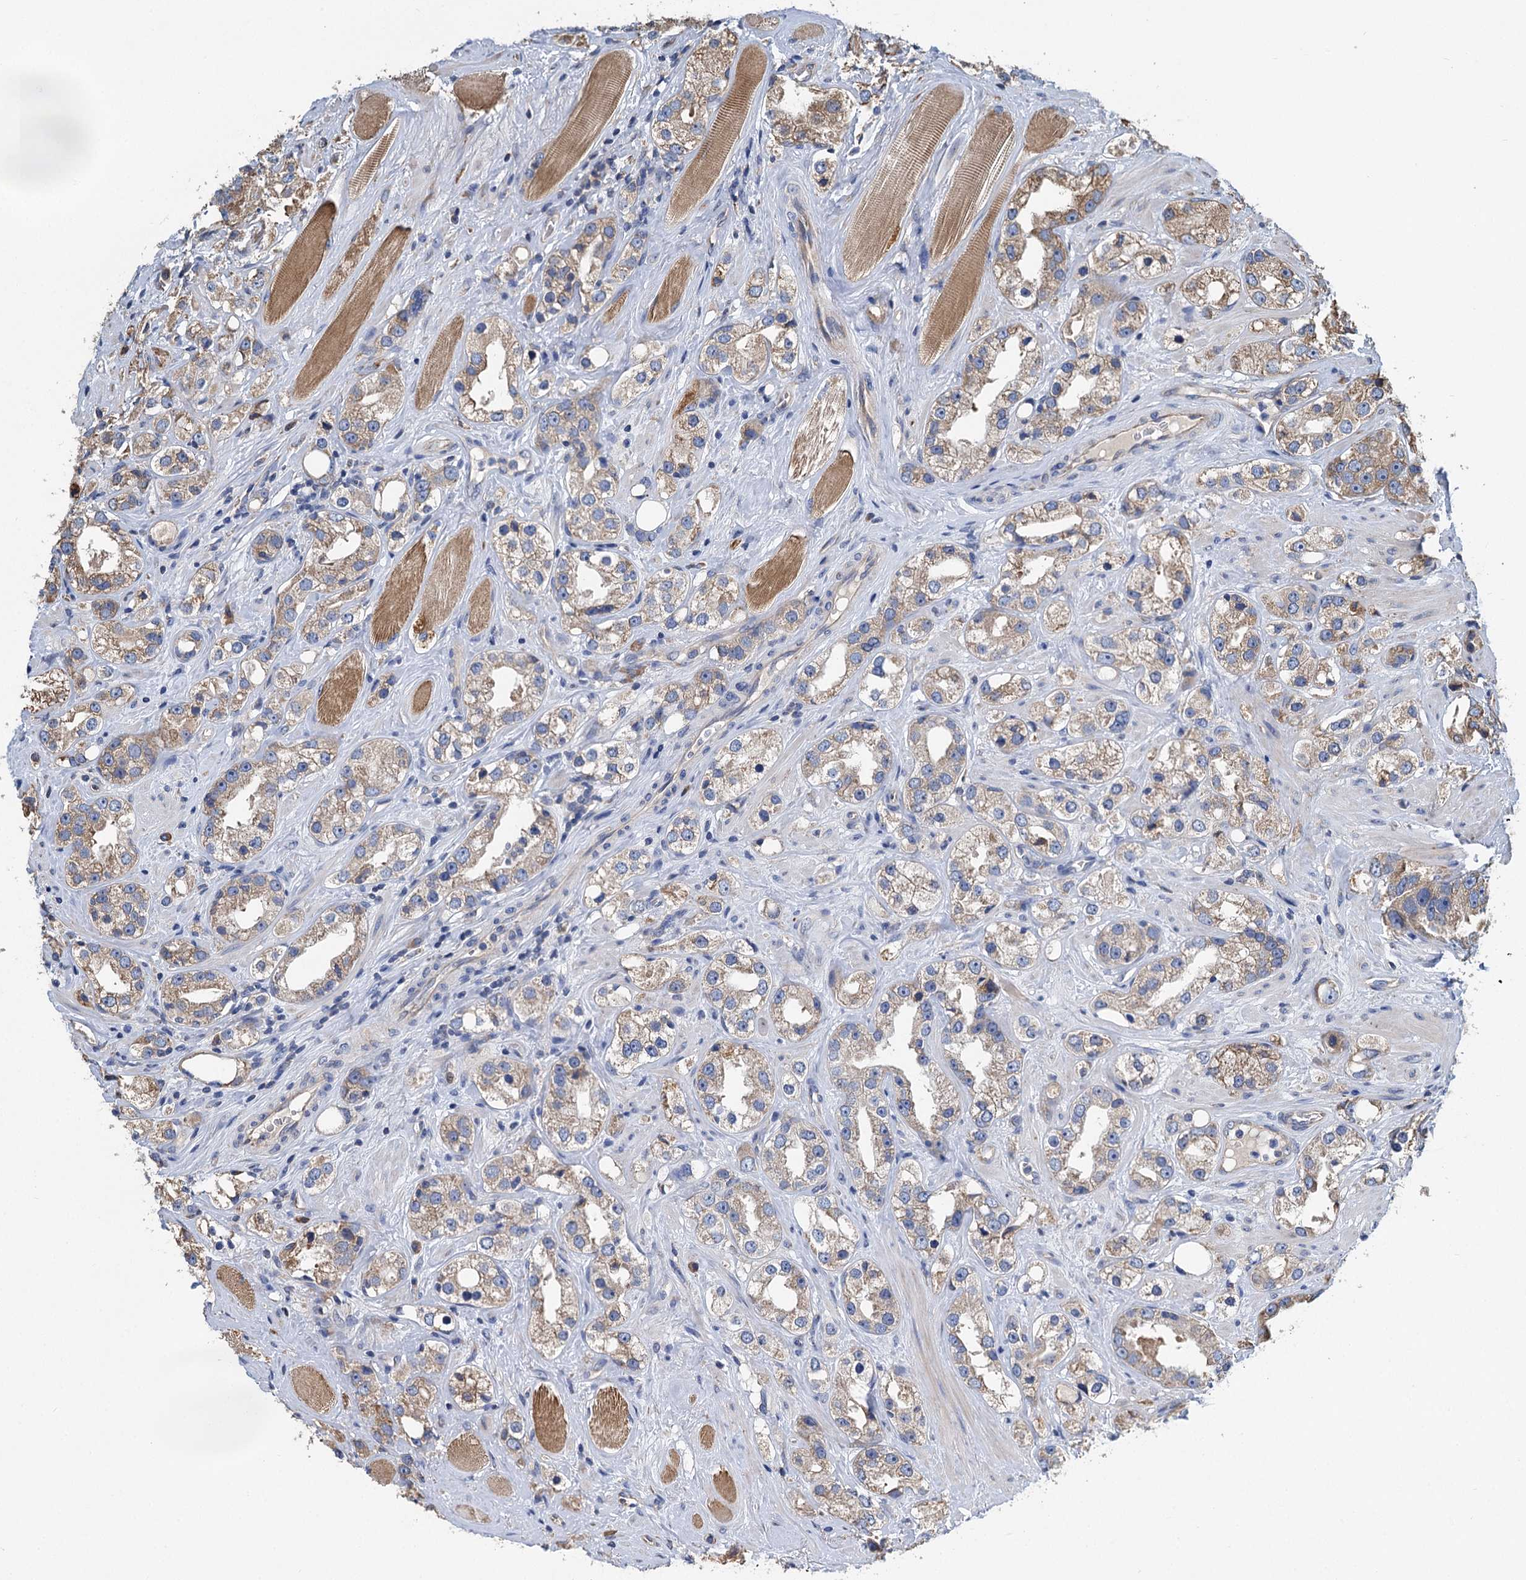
{"staining": {"intensity": "weak", "quantity": "25%-75%", "location": "cytoplasmic/membranous"}, "tissue": "prostate cancer", "cell_type": "Tumor cells", "image_type": "cancer", "snomed": [{"axis": "morphology", "description": "Adenocarcinoma, NOS"}, {"axis": "topography", "description": "Prostate"}], "caption": "Human prostate cancer (adenocarcinoma) stained for a protein (brown) exhibits weak cytoplasmic/membranous positive staining in approximately 25%-75% of tumor cells.", "gene": "LINS1", "patient": {"sex": "male", "age": 79}}